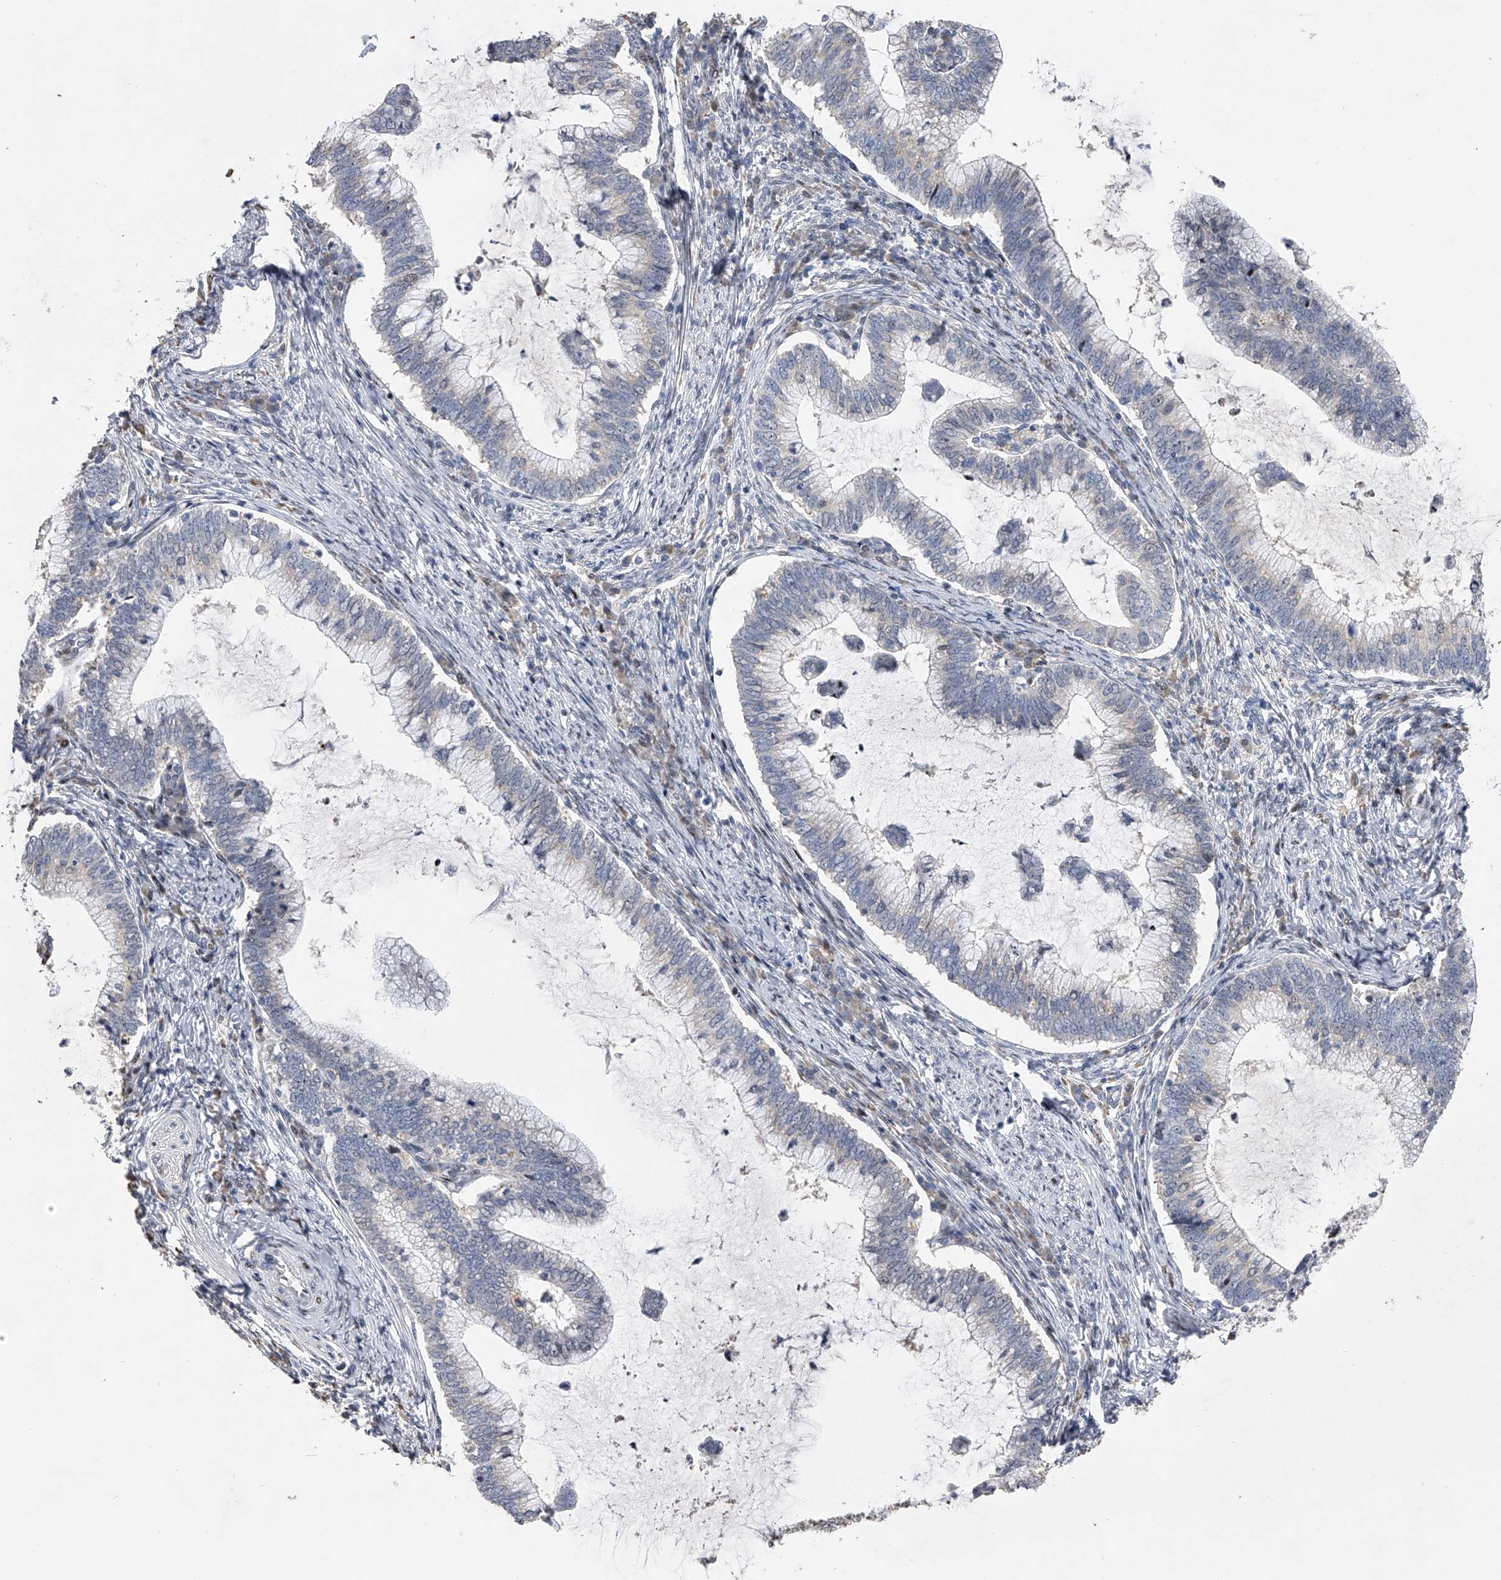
{"staining": {"intensity": "negative", "quantity": "none", "location": "none"}, "tissue": "cervical cancer", "cell_type": "Tumor cells", "image_type": "cancer", "snomed": [{"axis": "morphology", "description": "Adenocarcinoma, NOS"}, {"axis": "topography", "description": "Cervix"}], "caption": "This histopathology image is of cervical cancer stained with immunohistochemistry to label a protein in brown with the nuclei are counter-stained blue. There is no staining in tumor cells.", "gene": "RWDD2A", "patient": {"sex": "female", "age": 36}}